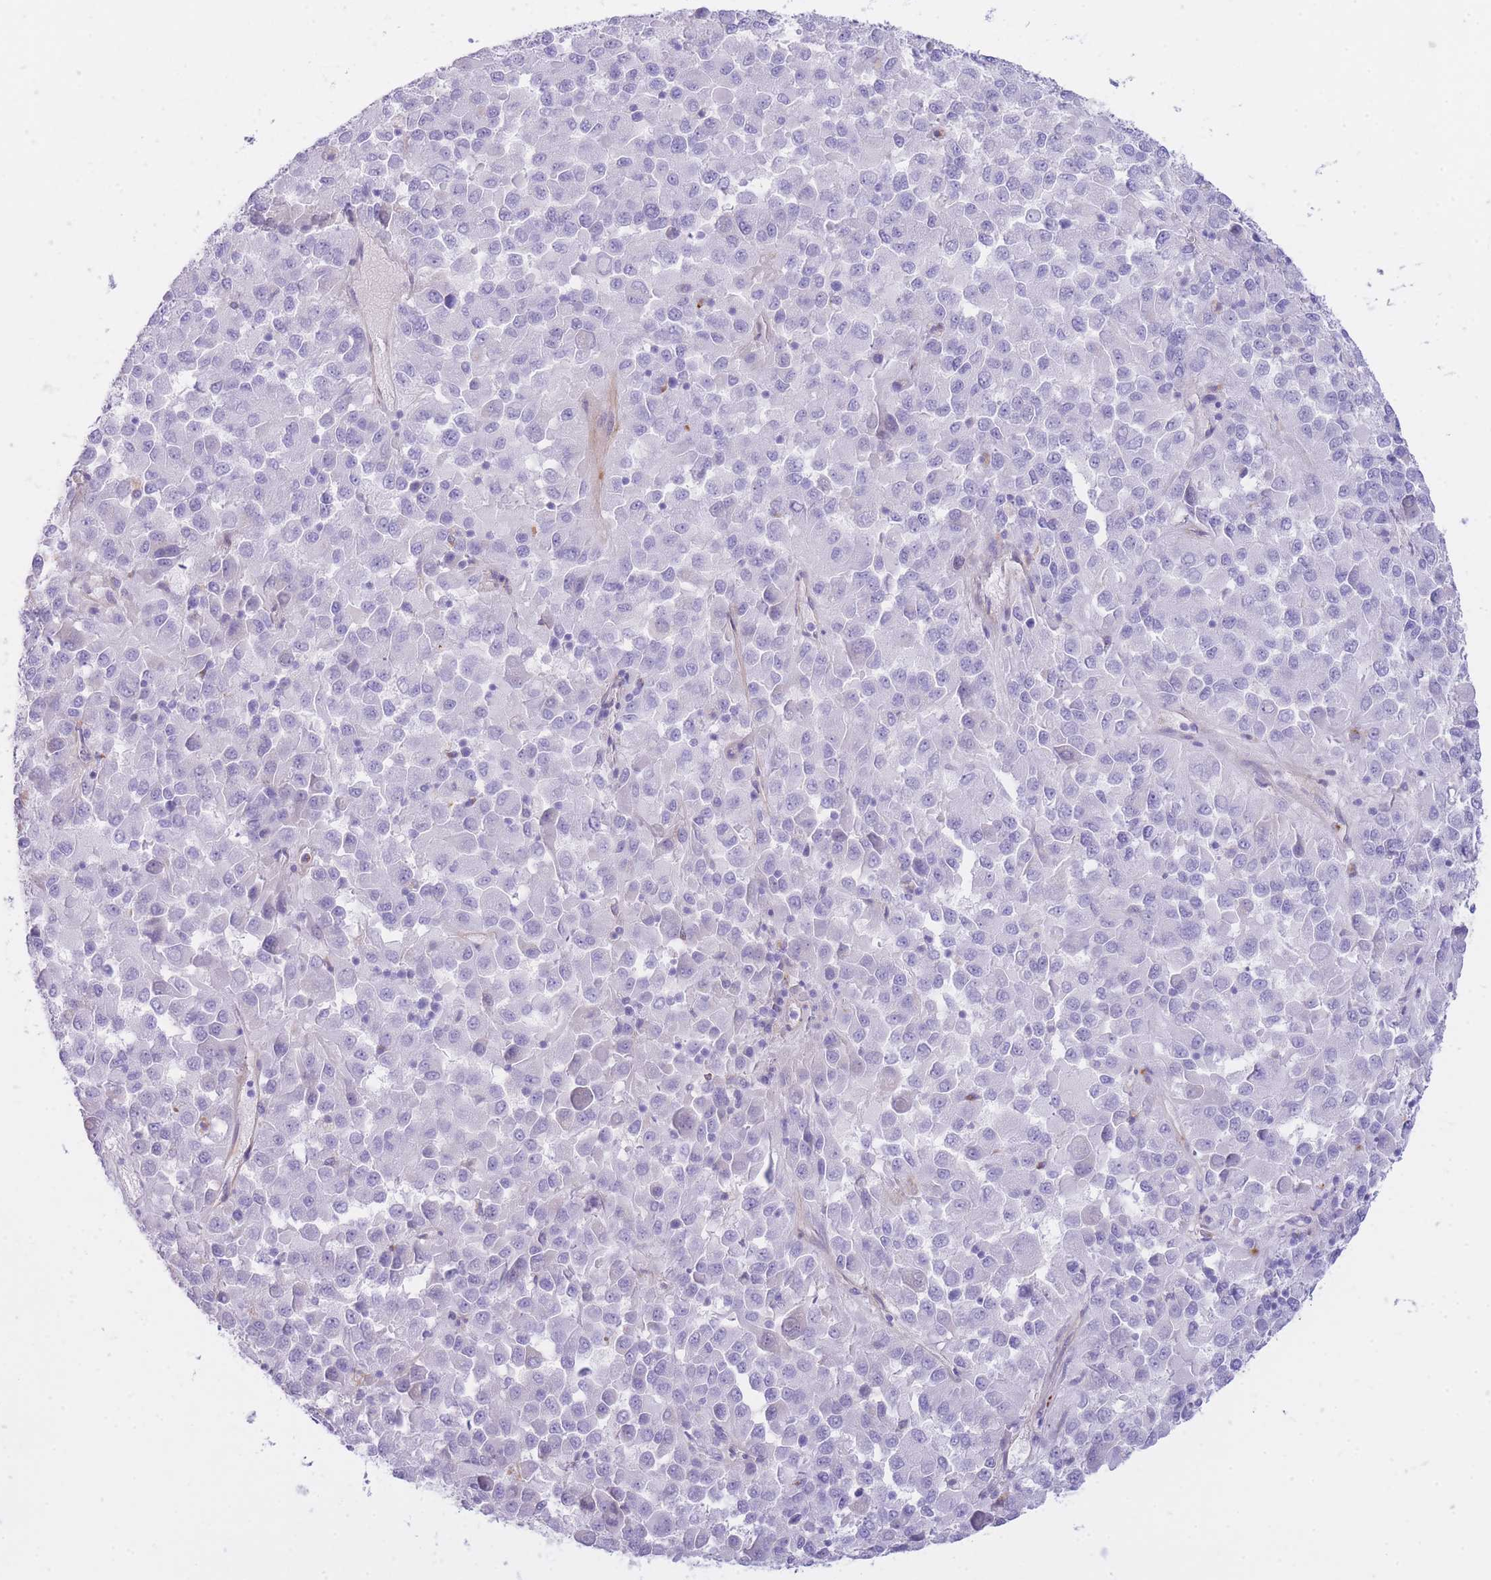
{"staining": {"intensity": "negative", "quantity": "none", "location": "none"}, "tissue": "melanoma", "cell_type": "Tumor cells", "image_type": "cancer", "snomed": [{"axis": "morphology", "description": "Malignant melanoma, Metastatic site"}, {"axis": "topography", "description": "Lung"}], "caption": "An image of melanoma stained for a protein exhibits no brown staining in tumor cells.", "gene": "PLBD1", "patient": {"sex": "male", "age": 64}}